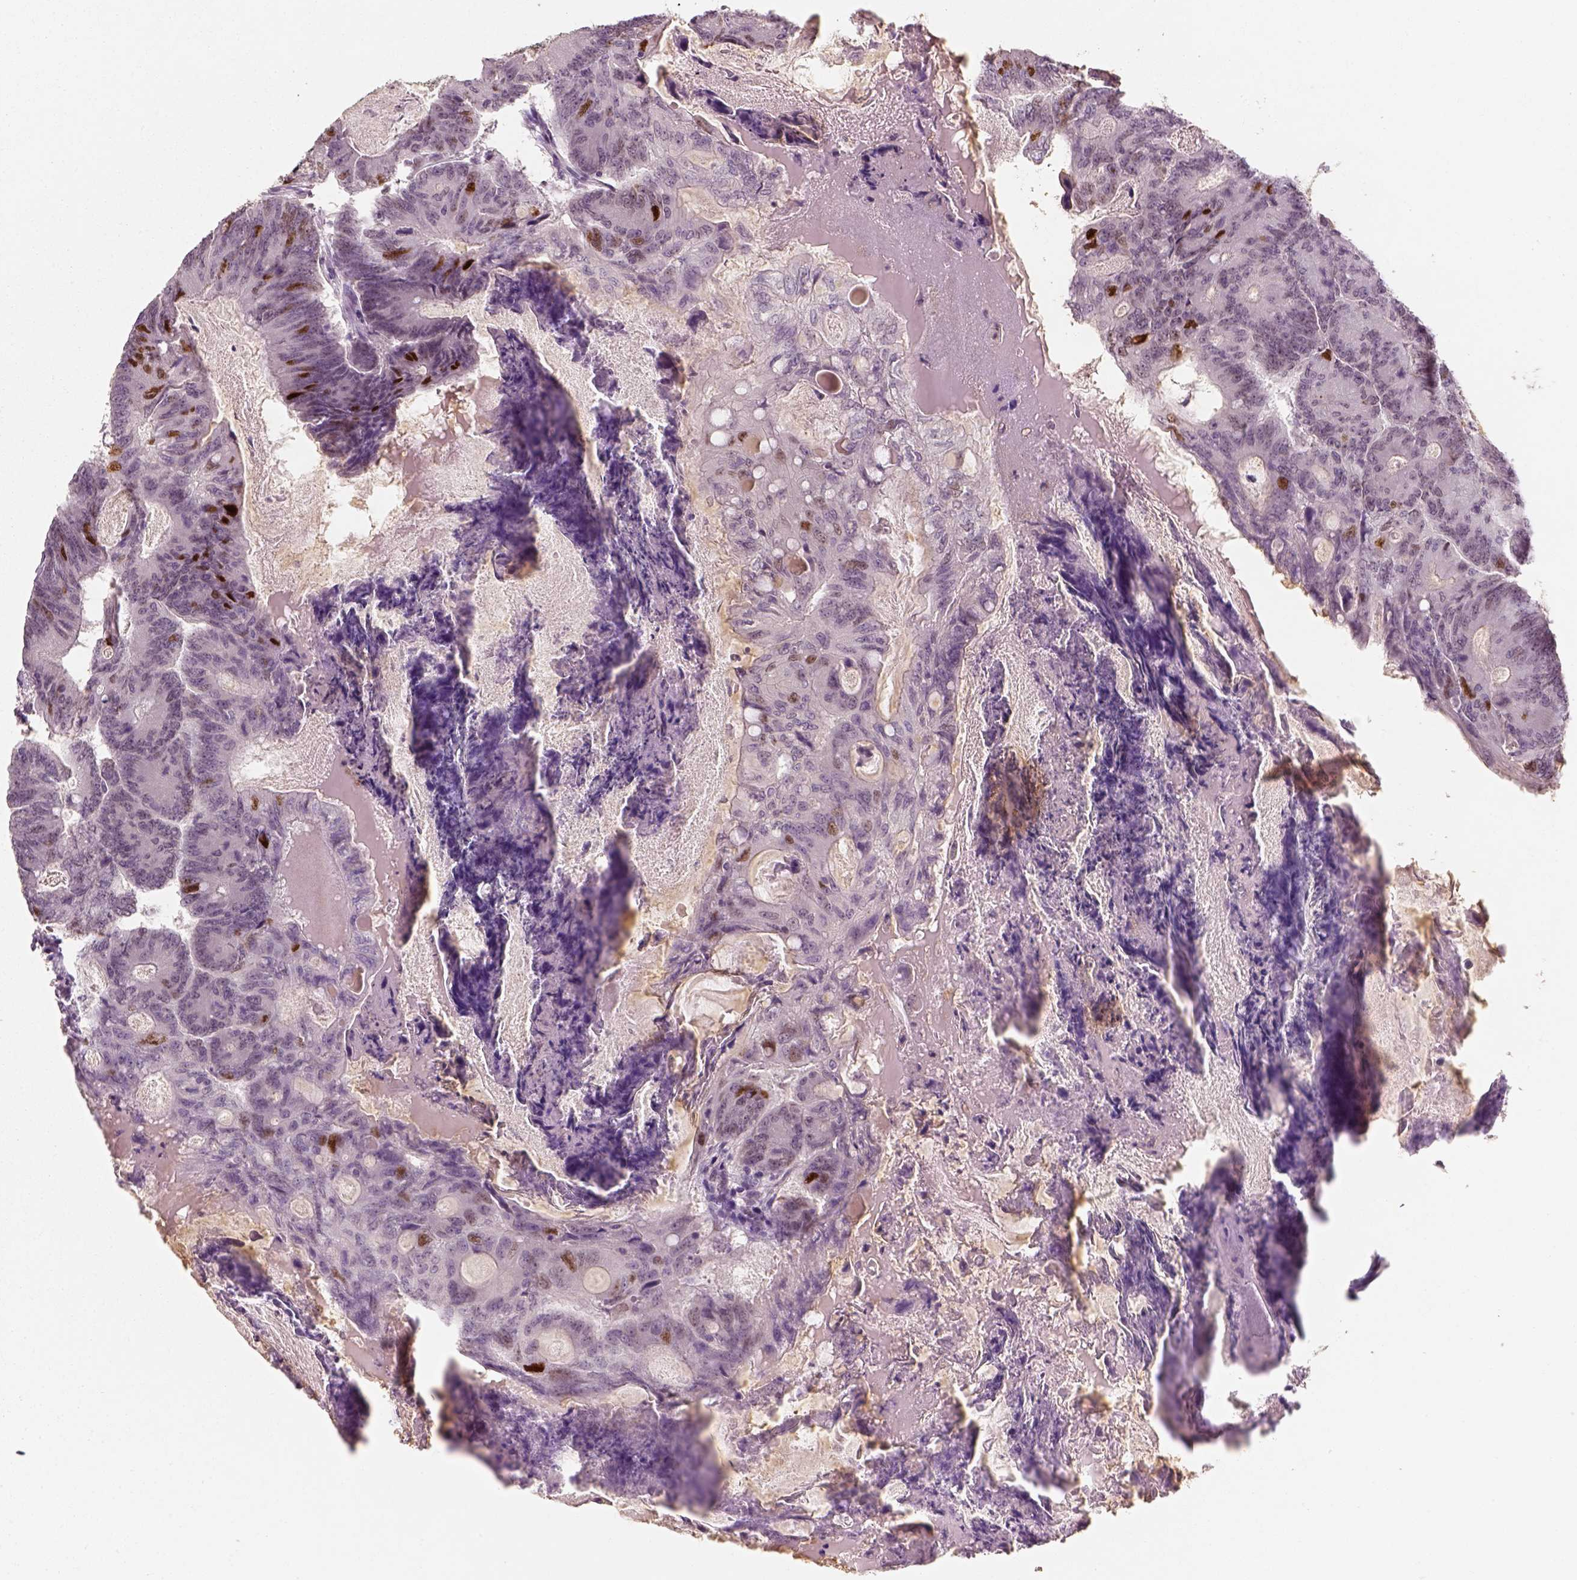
{"staining": {"intensity": "strong", "quantity": "<25%", "location": "nuclear"}, "tissue": "colorectal cancer", "cell_type": "Tumor cells", "image_type": "cancer", "snomed": [{"axis": "morphology", "description": "Adenocarcinoma, NOS"}, {"axis": "topography", "description": "Colon"}], "caption": "Human colorectal cancer (adenocarcinoma) stained with a protein marker demonstrates strong staining in tumor cells.", "gene": "TP53", "patient": {"sex": "female", "age": 70}}